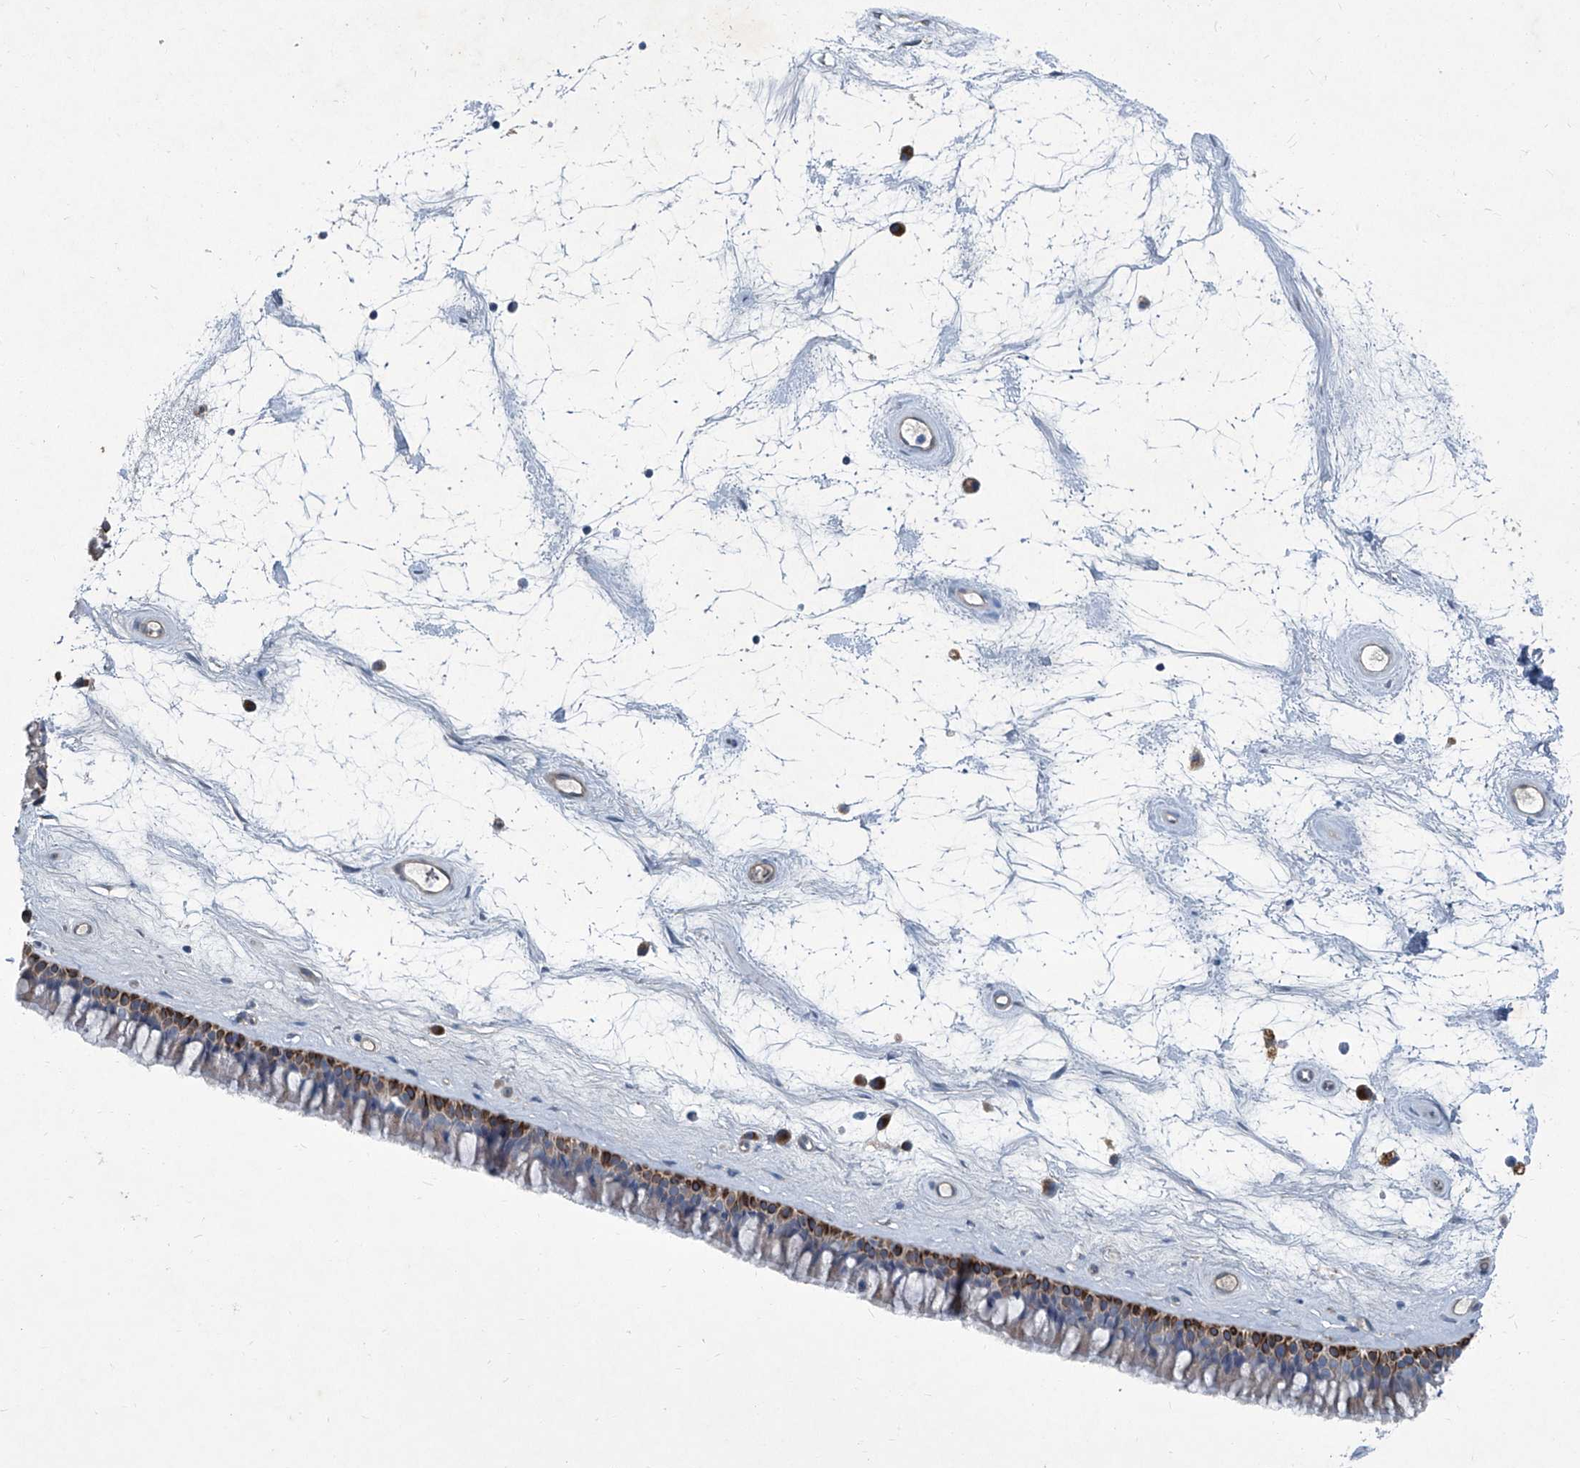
{"staining": {"intensity": "strong", "quantity": "<25%", "location": "cytoplasmic/membranous"}, "tissue": "nasopharynx", "cell_type": "Respiratory epithelial cells", "image_type": "normal", "snomed": [{"axis": "morphology", "description": "Normal tissue, NOS"}, {"axis": "topography", "description": "Nasopharynx"}], "caption": "The immunohistochemical stain highlights strong cytoplasmic/membranous positivity in respiratory epithelial cells of normal nasopharynx.", "gene": "SLC26A11", "patient": {"sex": "male", "age": 64}}